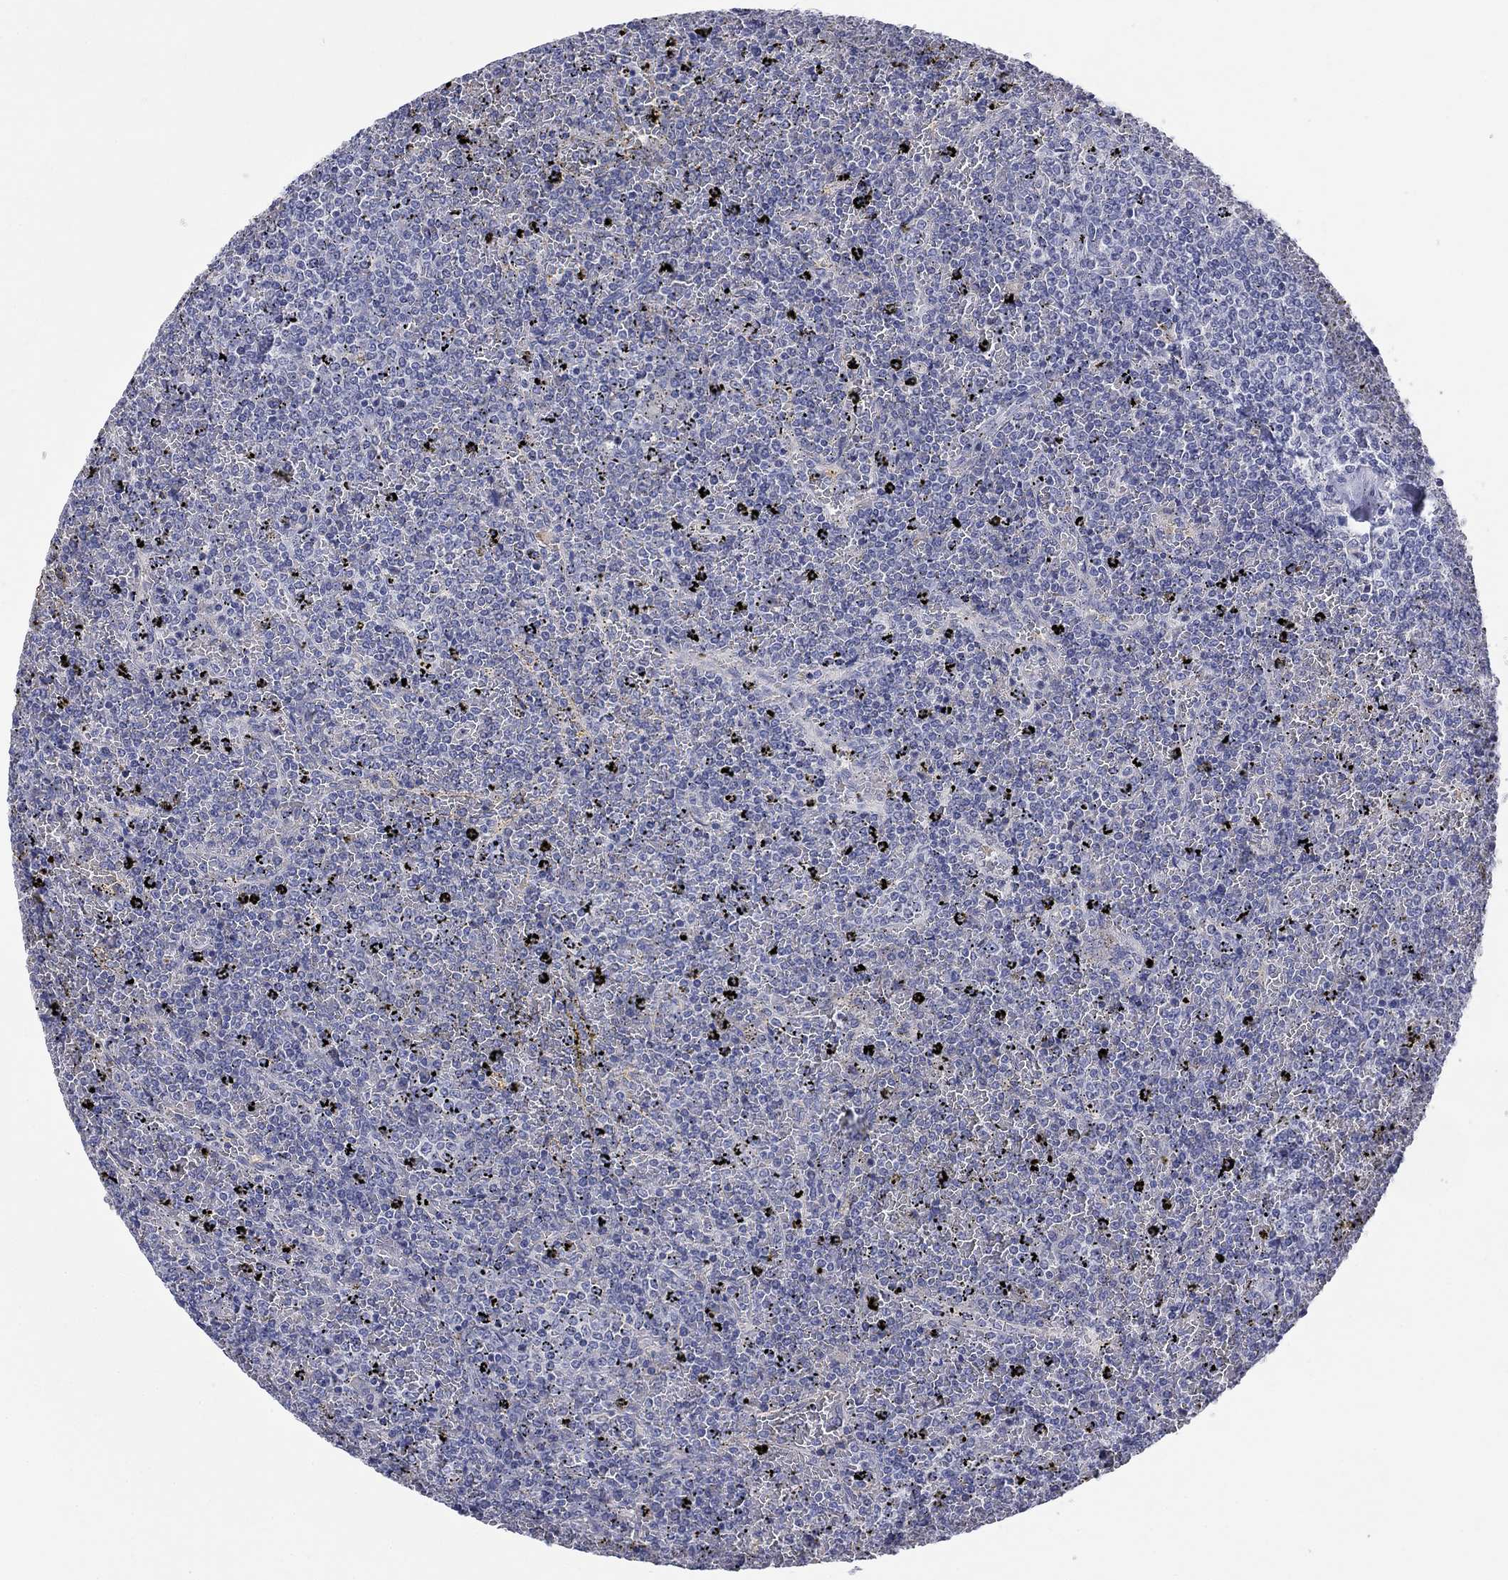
{"staining": {"intensity": "negative", "quantity": "none", "location": "none"}, "tissue": "lymphoma", "cell_type": "Tumor cells", "image_type": "cancer", "snomed": [{"axis": "morphology", "description": "Malignant lymphoma, non-Hodgkin's type, Low grade"}, {"axis": "topography", "description": "Spleen"}], "caption": "This is an immunohistochemistry (IHC) micrograph of human malignant lymphoma, non-Hodgkin's type (low-grade). There is no expression in tumor cells.", "gene": "PTPRZ1", "patient": {"sex": "female", "age": 77}}